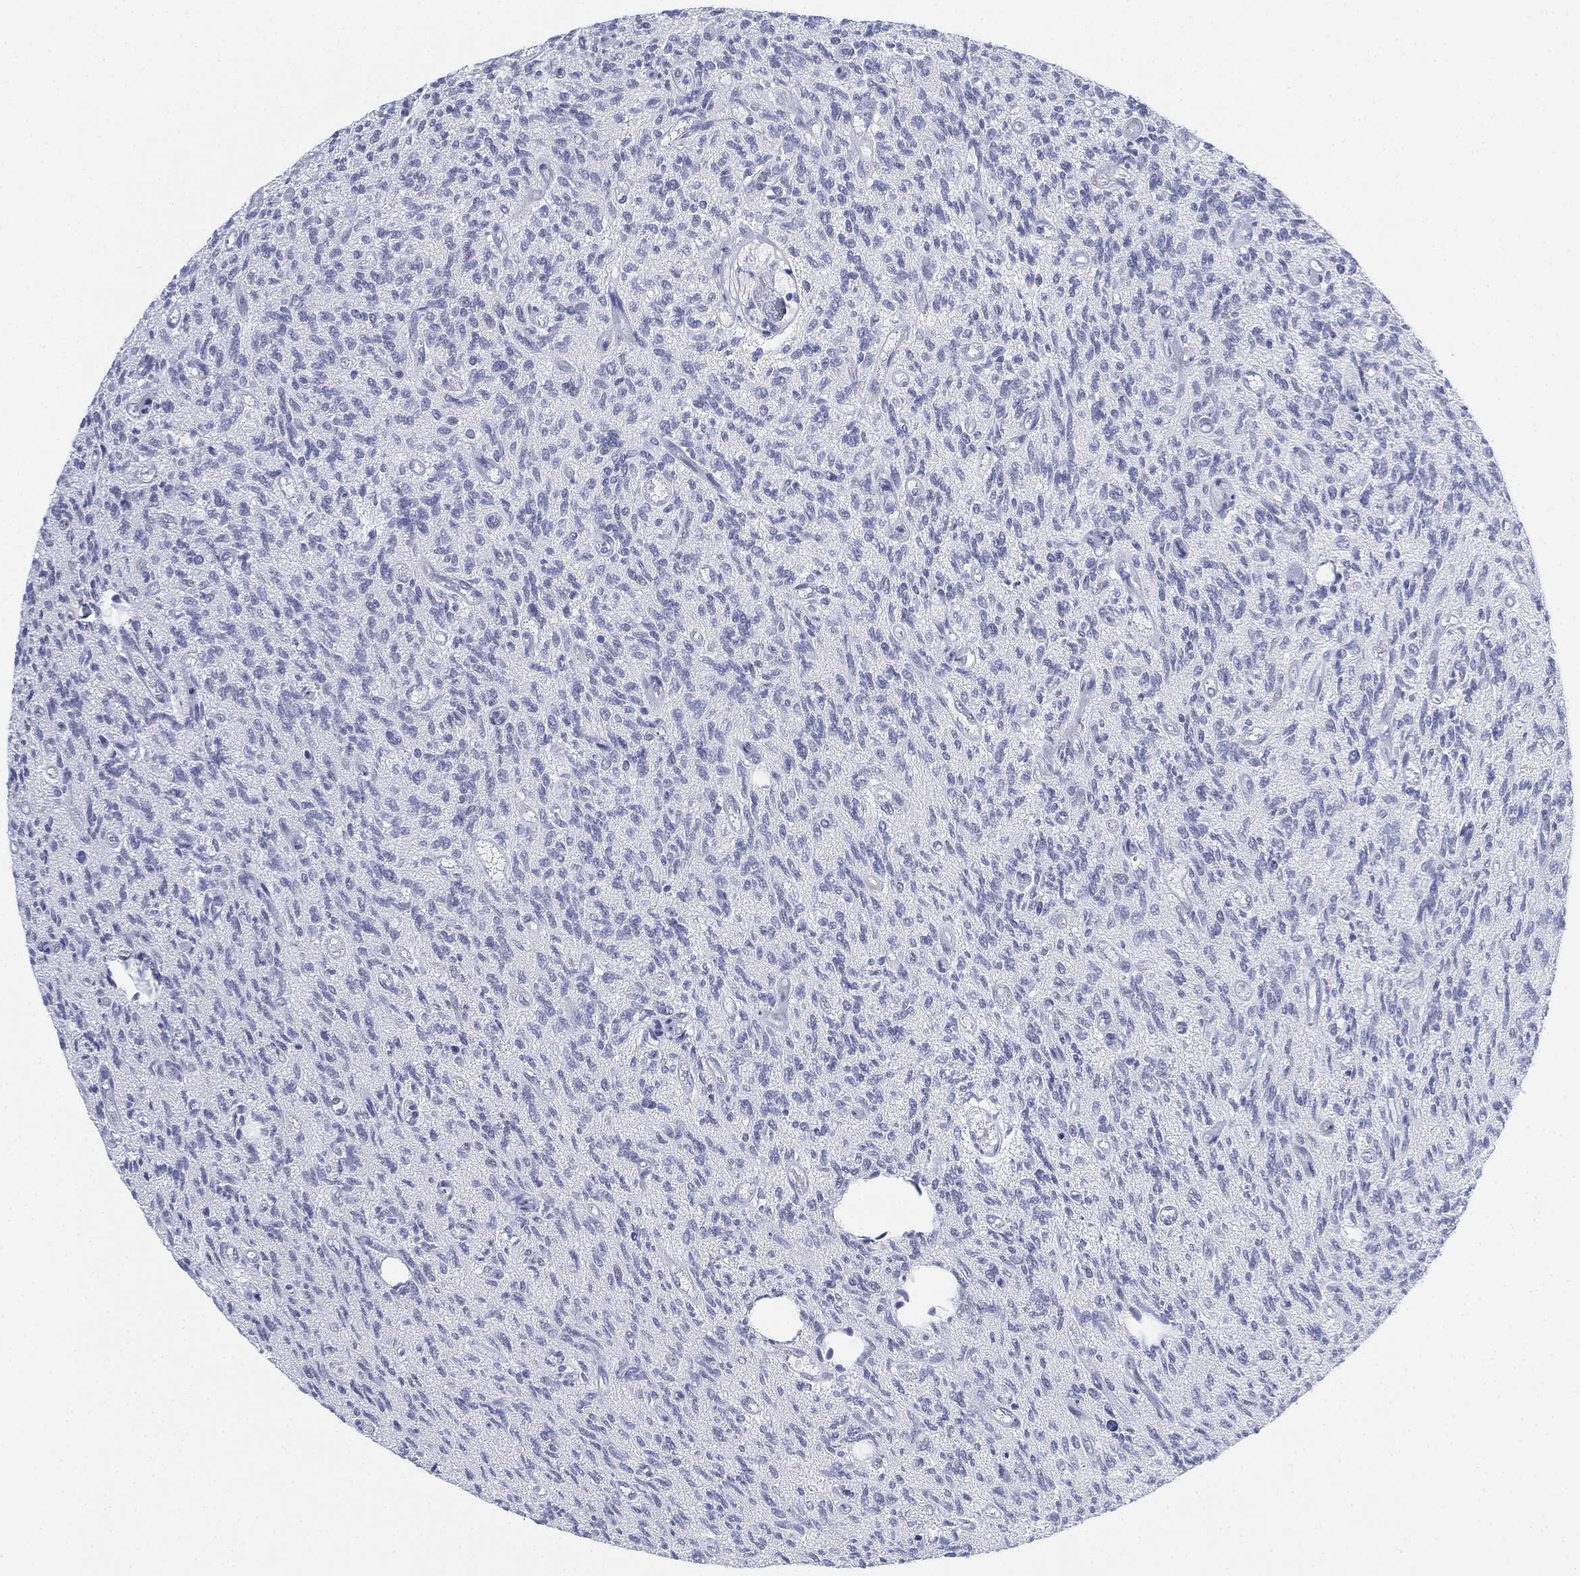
{"staining": {"intensity": "negative", "quantity": "none", "location": "none"}, "tissue": "glioma", "cell_type": "Tumor cells", "image_type": "cancer", "snomed": [{"axis": "morphology", "description": "Glioma, malignant, High grade"}, {"axis": "topography", "description": "Brain"}], "caption": "Immunohistochemistry (IHC) photomicrograph of human malignant high-grade glioma stained for a protein (brown), which displays no staining in tumor cells. (DAB (3,3'-diaminobenzidine) immunohistochemistry (IHC) visualized using brightfield microscopy, high magnification).", "gene": "GCNA", "patient": {"sex": "male", "age": 64}}